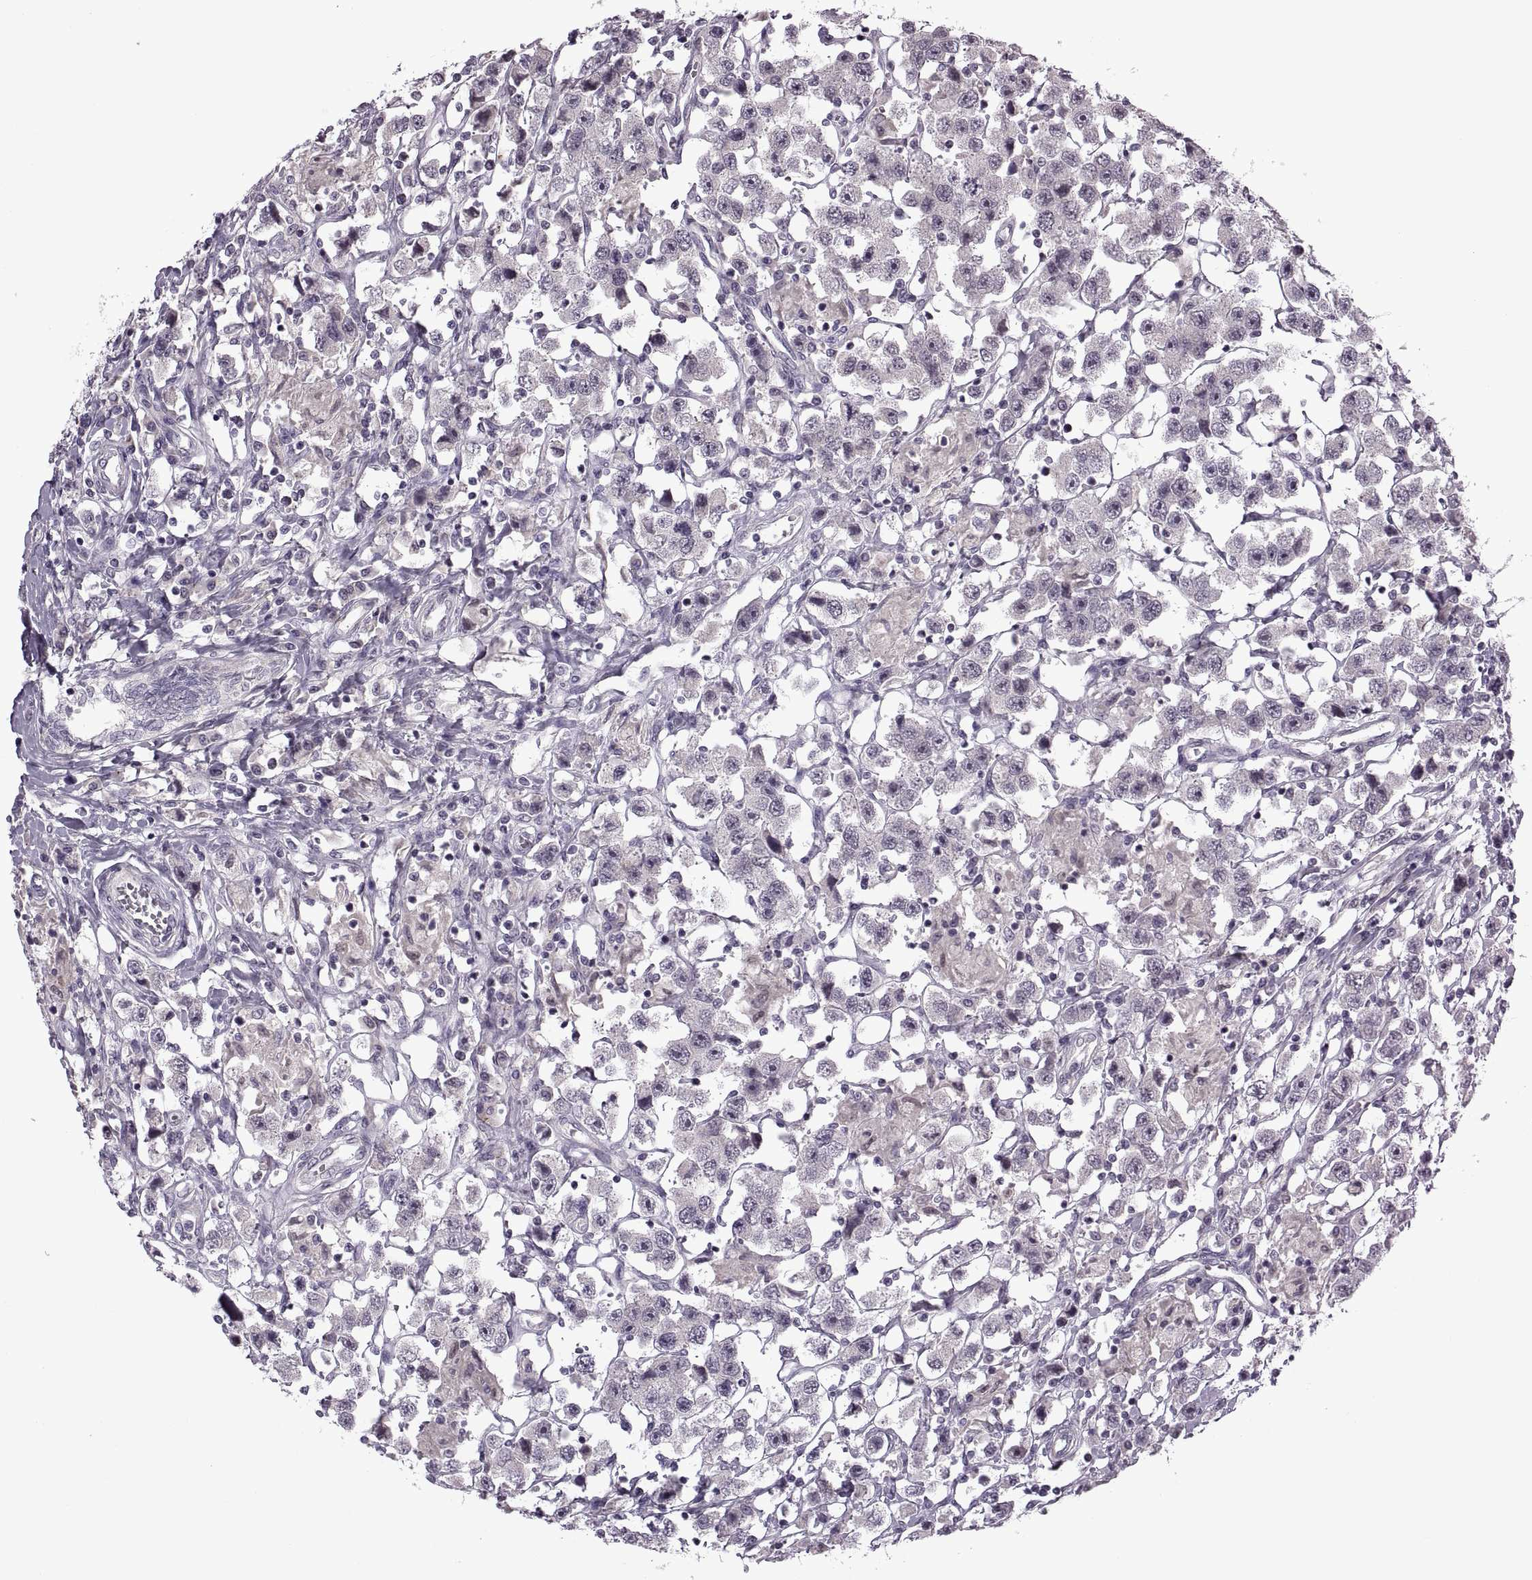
{"staining": {"intensity": "negative", "quantity": "none", "location": "none"}, "tissue": "testis cancer", "cell_type": "Tumor cells", "image_type": "cancer", "snomed": [{"axis": "morphology", "description": "Seminoma, NOS"}, {"axis": "topography", "description": "Testis"}], "caption": "A high-resolution image shows IHC staining of seminoma (testis), which displays no significant staining in tumor cells.", "gene": "RIPK4", "patient": {"sex": "male", "age": 45}}